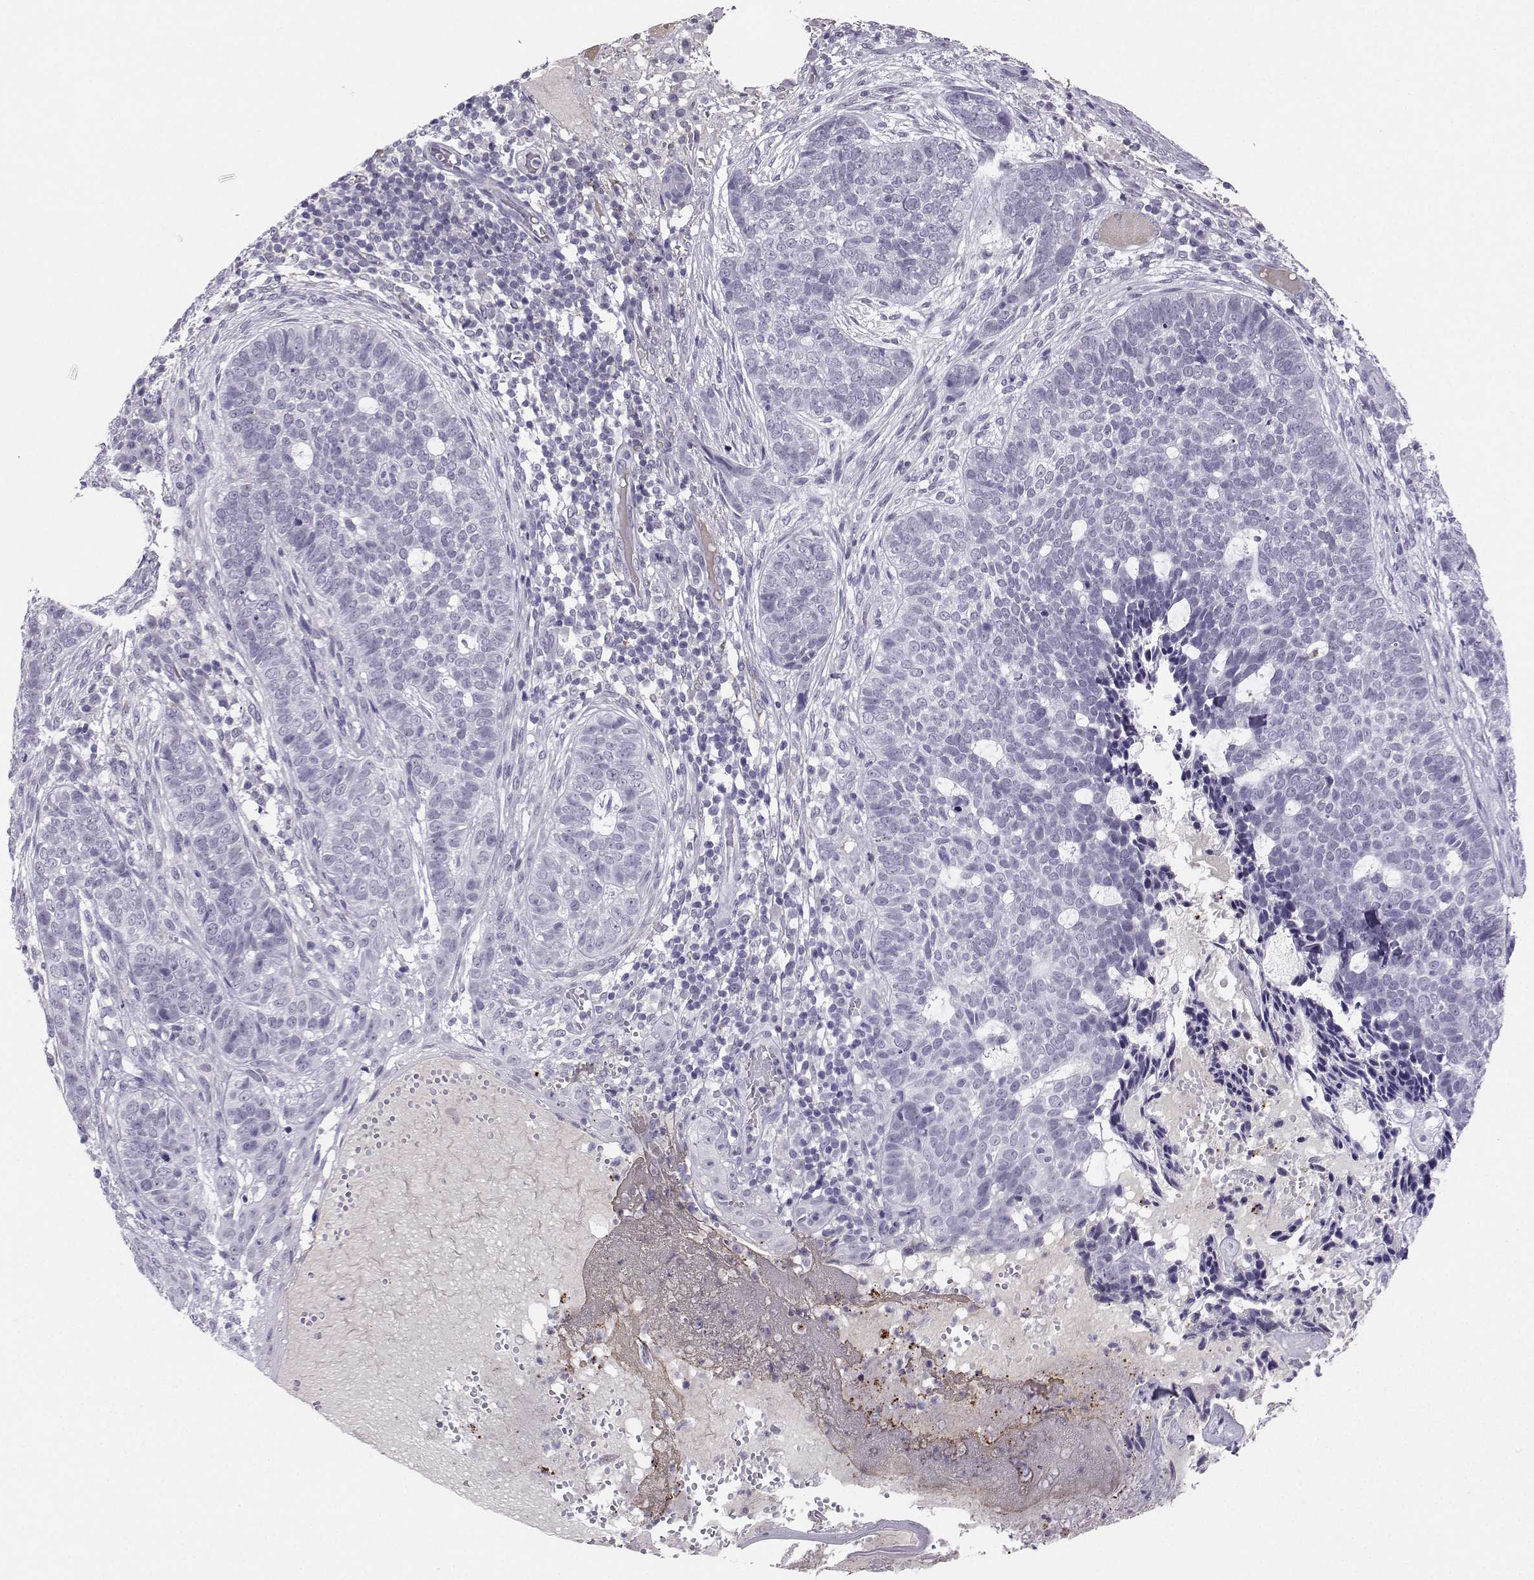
{"staining": {"intensity": "negative", "quantity": "none", "location": "none"}, "tissue": "skin cancer", "cell_type": "Tumor cells", "image_type": "cancer", "snomed": [{"axis": "morphology", "description": "Basal cell carcinoma"}, {"axis": "topography", "description": "Skin"}], "caption": "Tumor cells are negative for brown protein staining in skin cancer (basal cell carcinoma).", "gene": "LHX1", "patient": {"sex": "female", "age": 69}}